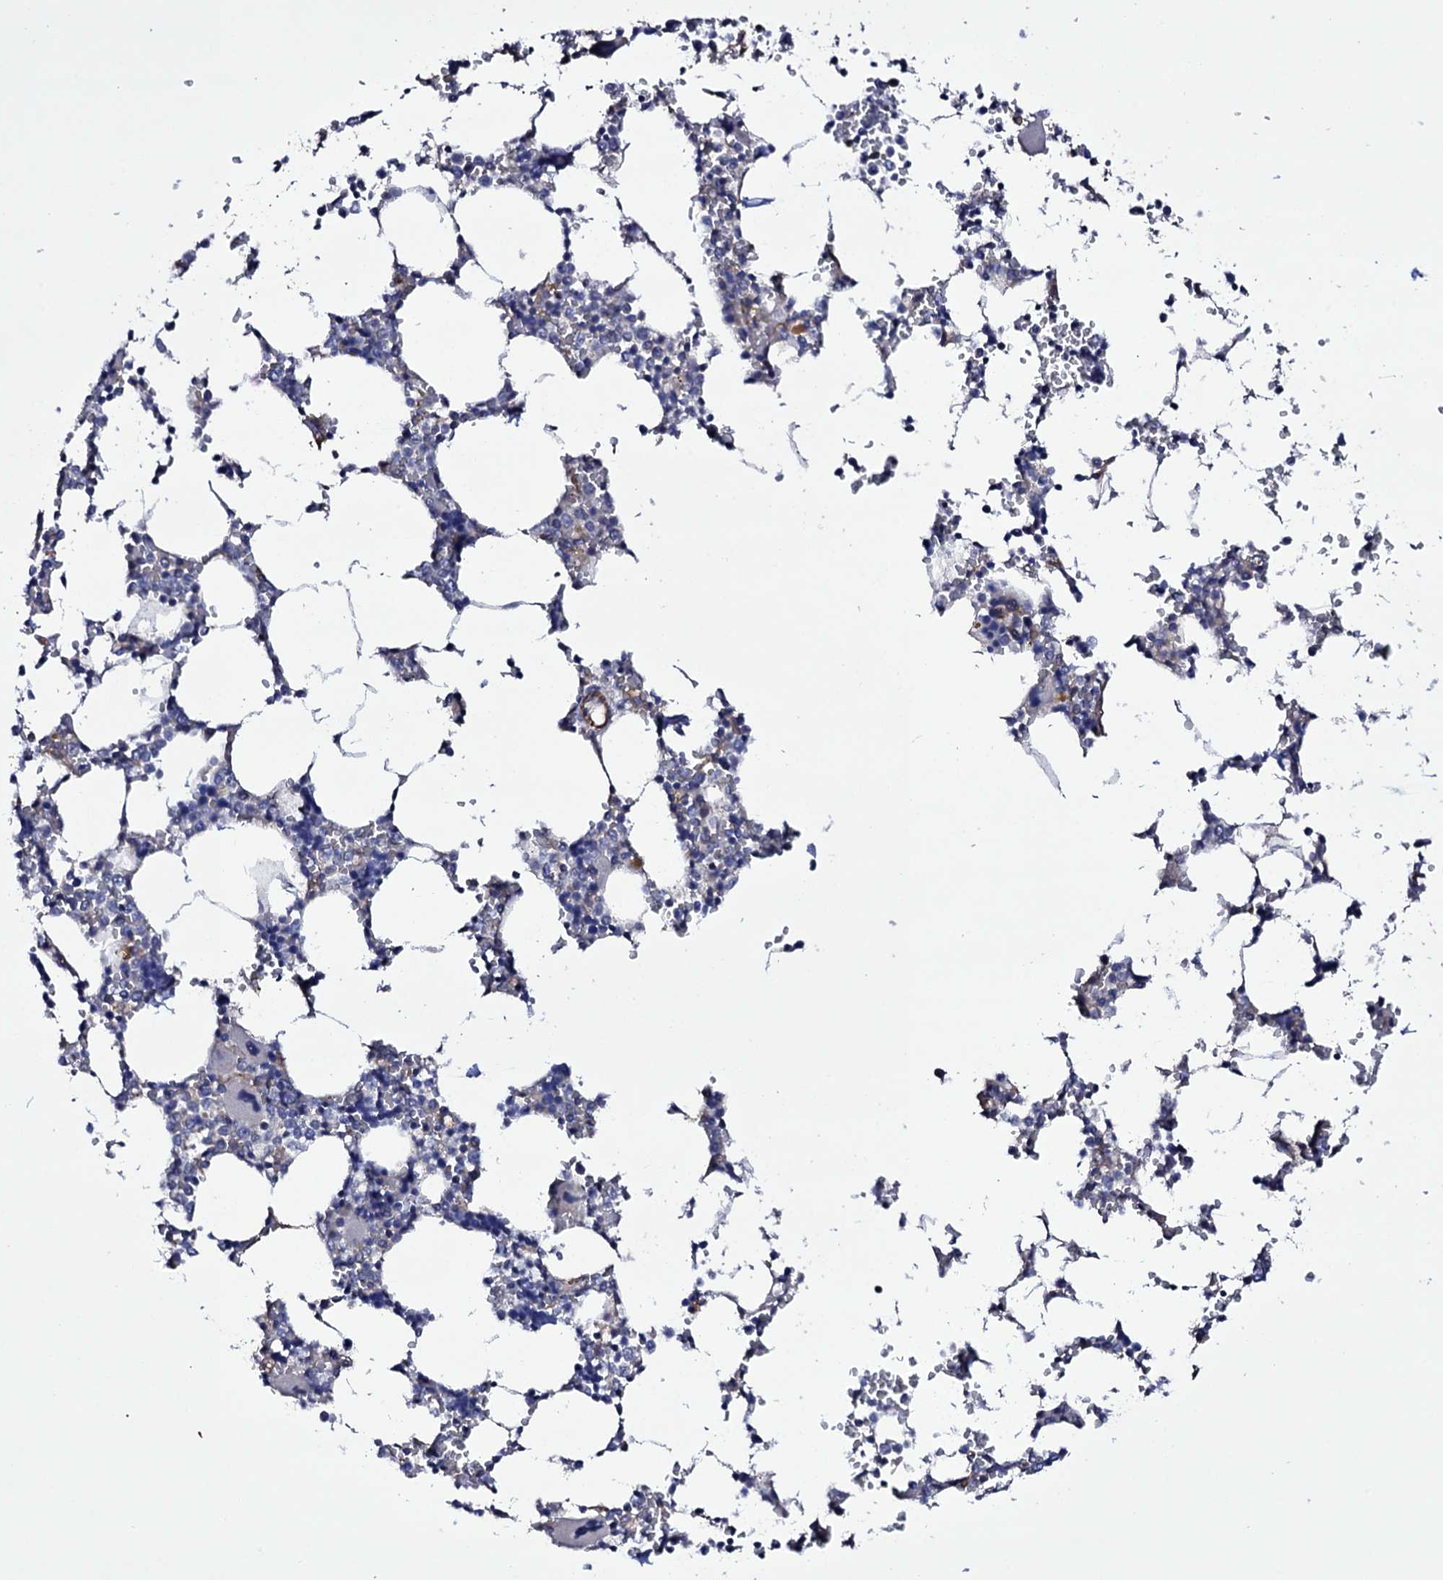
{"staining": {"intensity": "negative", "quantity": "none", "location": "none"}, "tissue": "bone marrow", "cell_type": "Hematopoietic cells", "image_type": "normal", "snomed": [{"axis": "morphology", "description": "Normal tissue, NOS"}, {"axis": "topography", "description": "Bone marrow"}], "caption": "The histopathology image displays no significant positivity in hematopoietic cells of bone marrow. (DAB (3,3'-diaminobenzidine) immunohistochemistry (IHC) with hematoxylin counter stain).", "gene": "BCL2L14", "patient": {"sex": "male", "age": 64}}